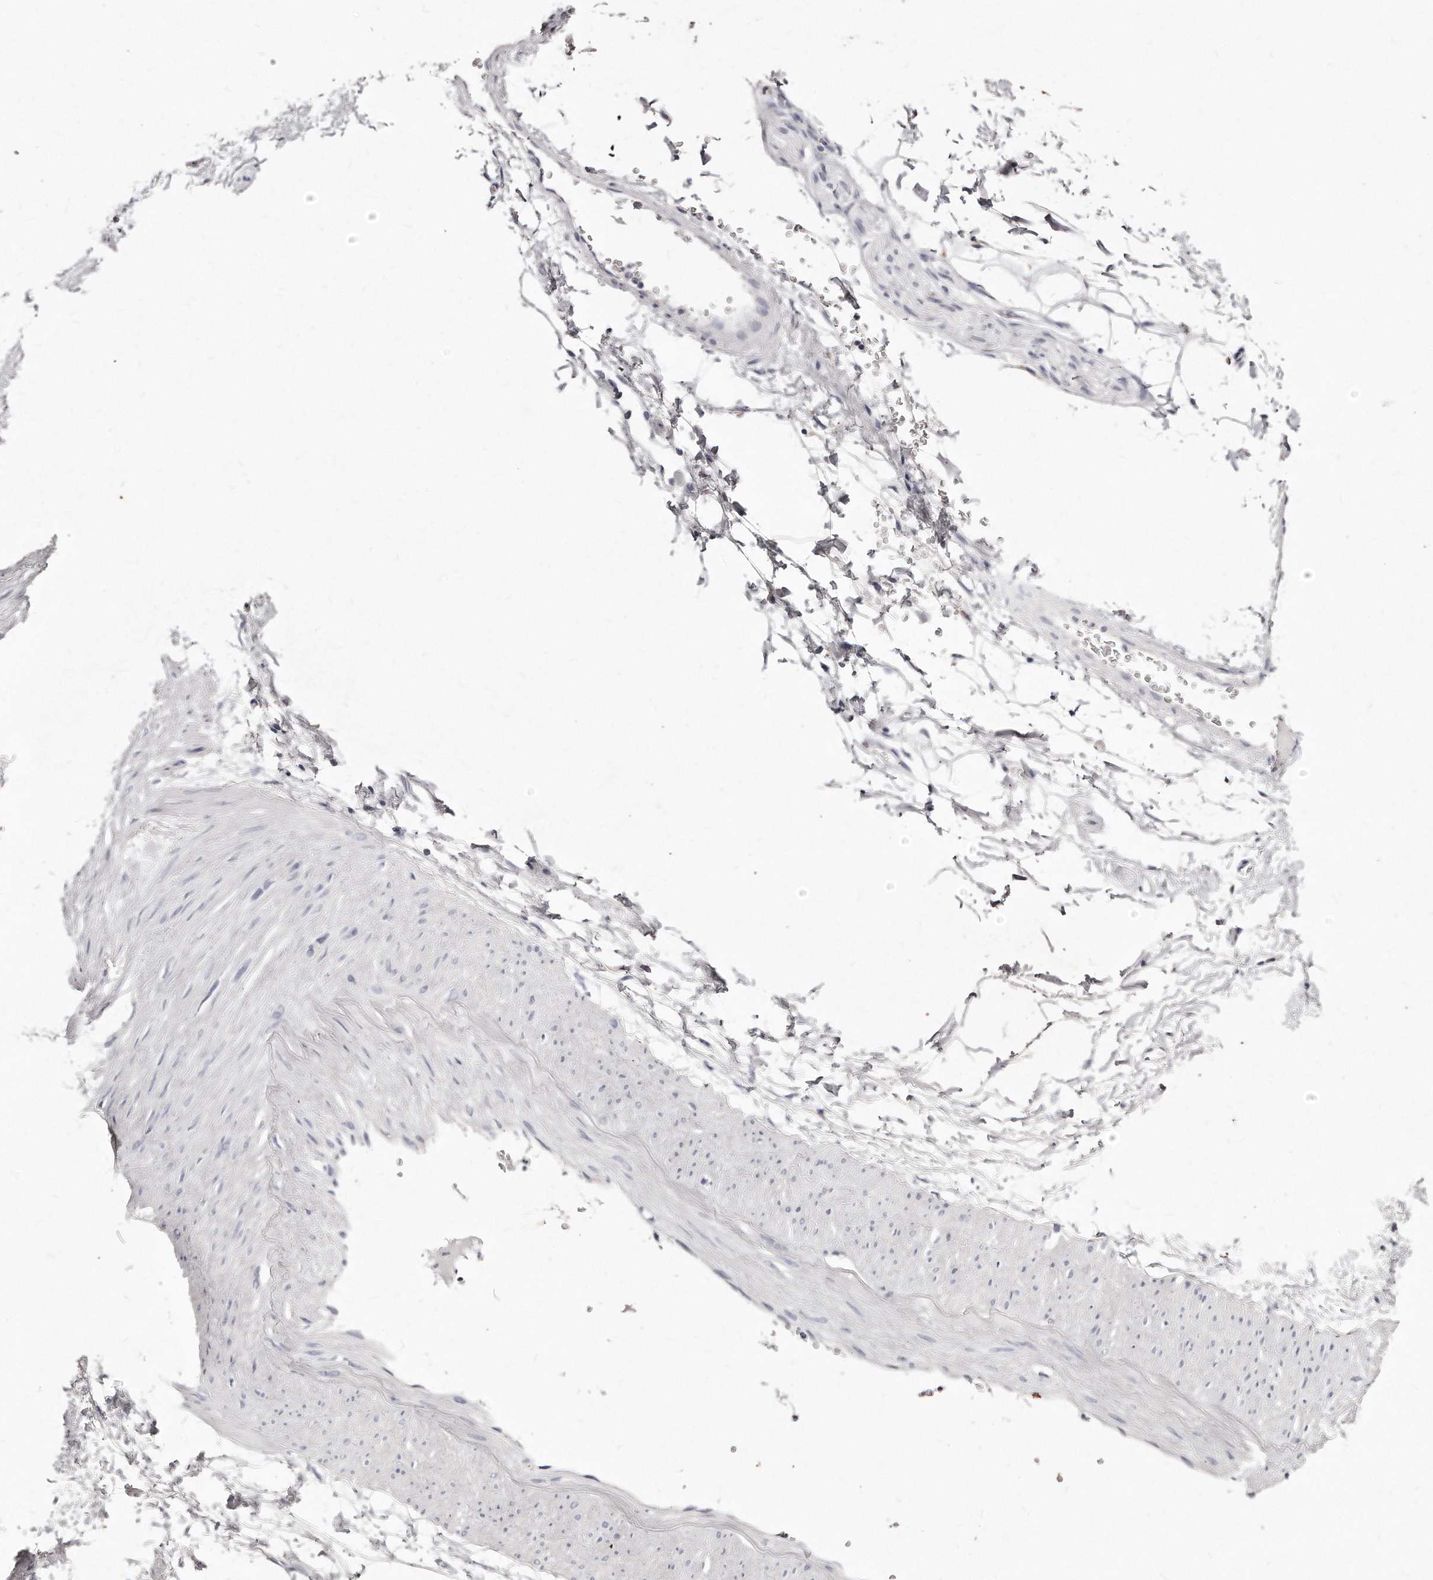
{"staining": {"intensity": "weak", "quantity": "<25%", "location": "cytoplasmic/membranous"}, "tissue": "adipose tissue", "cell_type": "Adipocytes", "image_type": "normal", "snomed": [{"axis": "morphology", "description": "Normal tissue, NOS"}, {"axis": "morphology", "description": "Adenocarcinoma, NOS"}, {"axis": "topography", "description": "Pancreas"}, {"axis": "topography", "description": "Peripheral nerve tissue"}], "caption": "Adipose tissue was stained to show a protein in brown. There is no significant staining in adipocytes. Nuclei are stained in blue.", "gene": "GDA", "patient": {"sex": "male", "age": 59}}